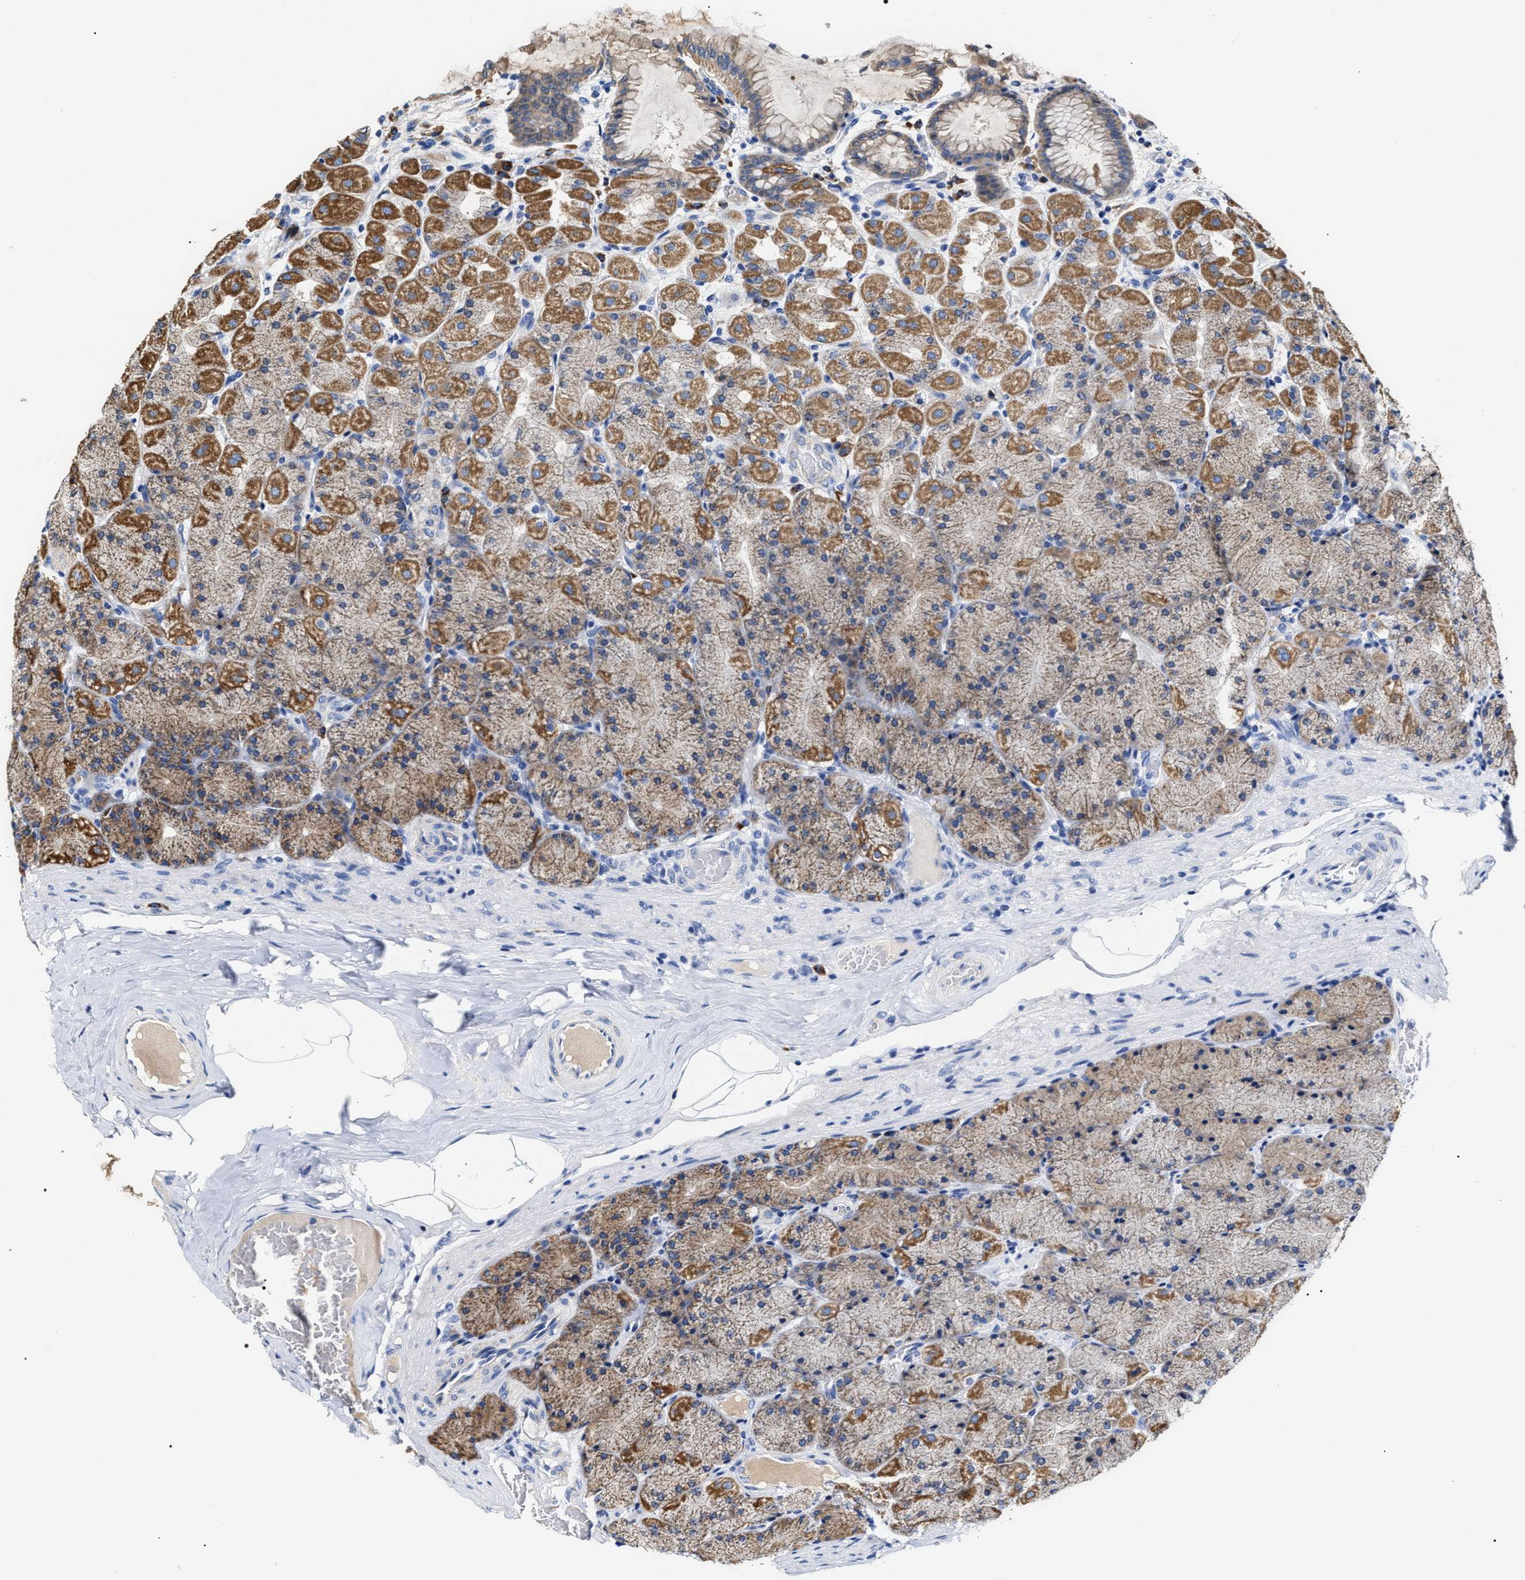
{"staining": {"intensity": "moderate", "quantity": "25%-75%", "location": "cytoplasmic/membranous"}, "tissue": "stomach", "cell_type": "Glandular cells", "image_type": "normal", "snomed": [{"axis": "morphology", "description": "Normal tissue, NOS"}, {"axis": "topography", "description": "Stomach, upper"}], "caption": "Stomach was stained to show a protein in brown. There is medium levels of moderate cytoplasmic/membranous staining in approximately 25%-75% of glandular cells. The protein of interest is shown in brown color, while the nuclei are stained blue.", "gene": "MACC1", "patient": {"sex": "female", "age": 56}}